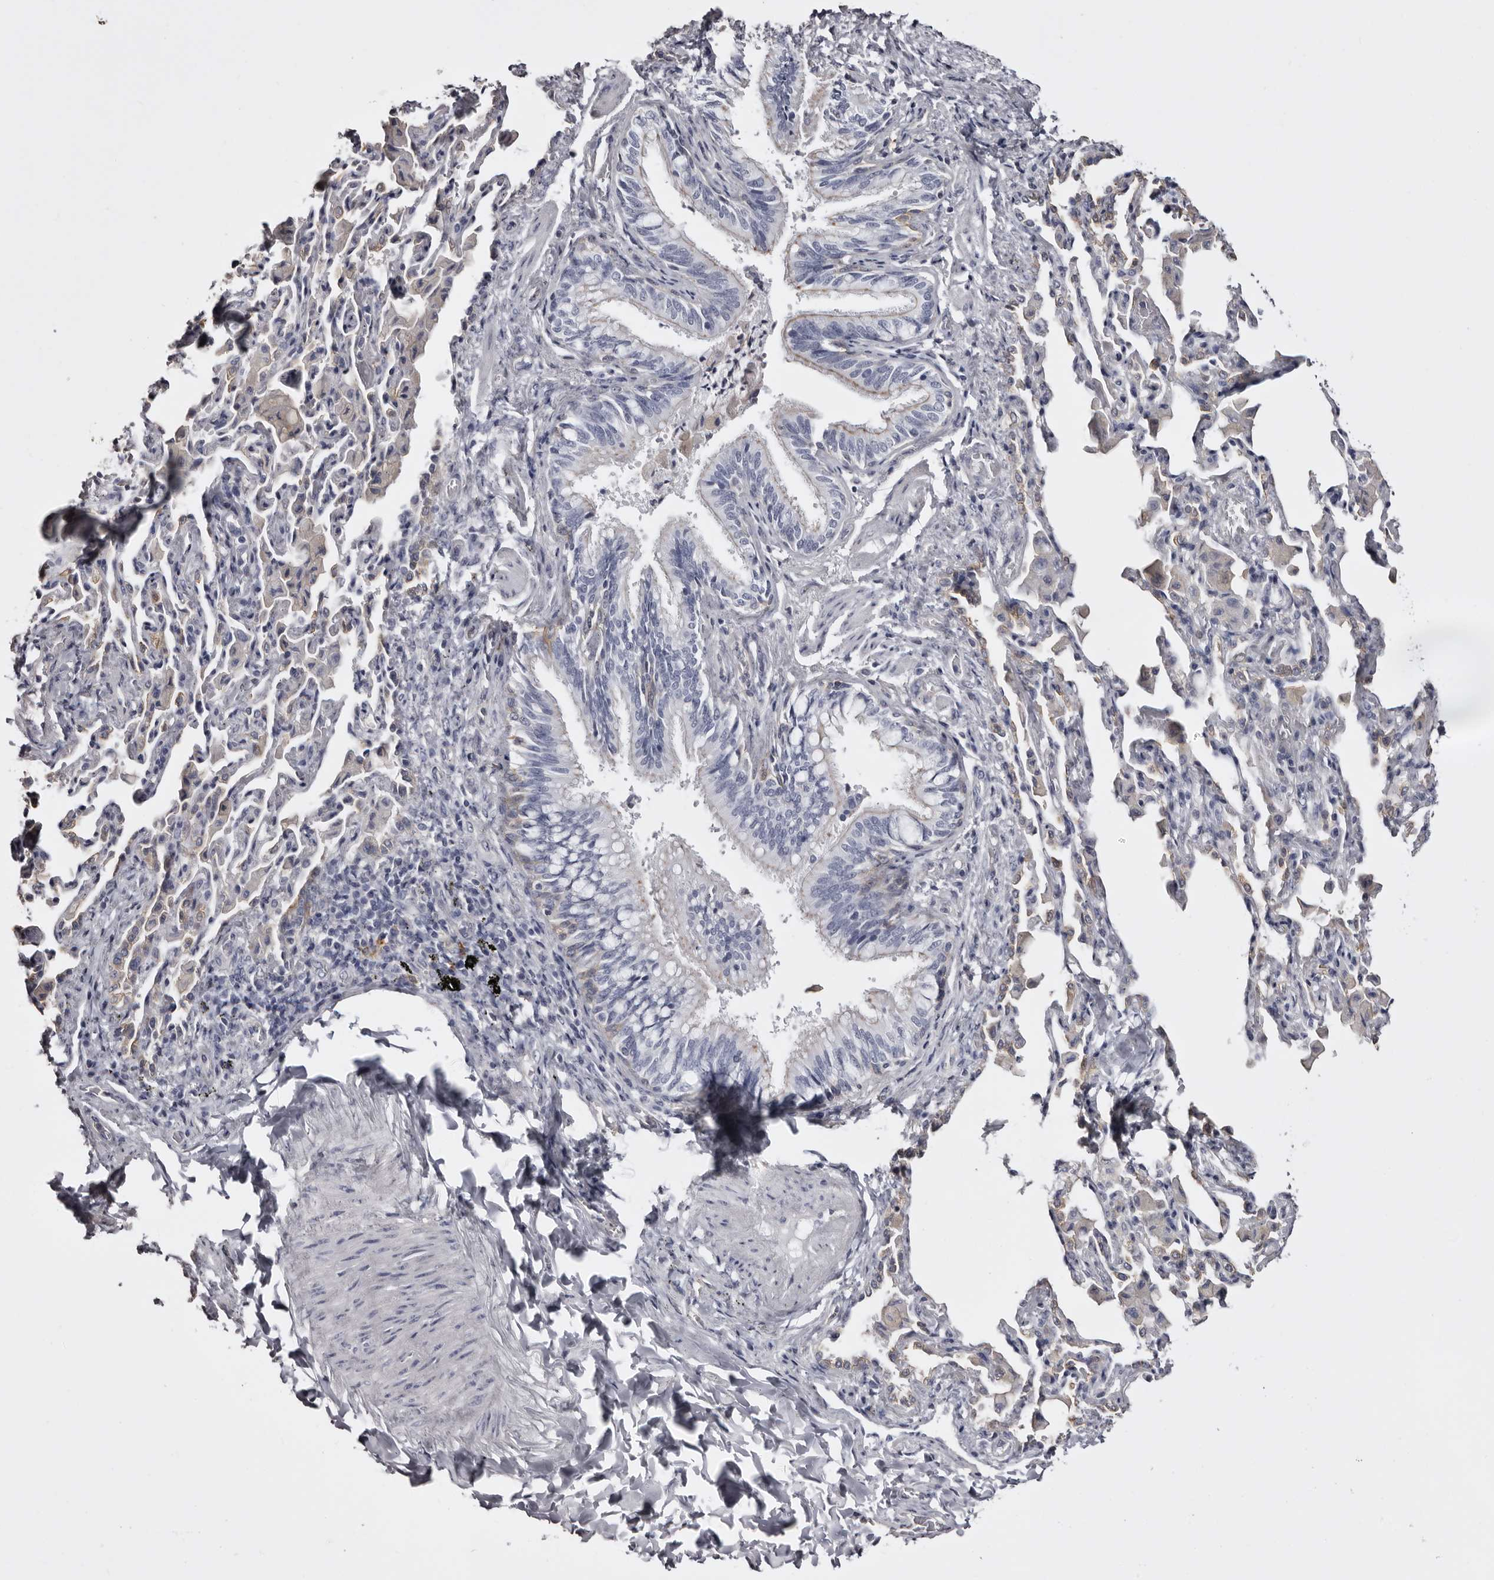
{"staining": {"intensity": "weak", "quantity": "25%-75%", "location": "cytoplasmic/membranous"}, "tissue": "bronchus", "cell_type": "Respiratory epithelial cells", "image_type": "normal", "snomed": [{"axis": "morphology", "description": "Normal tissue, NOS"}, {"axis": "morphology", "description": "Inflammation, NOS"}, {"axis": "topography", "description": "Lung"}], "caption": "An image of bronchus stained for a protein reveals weak cytoplasmic/membranous brown staining in respiratory epithelial cells. (brown staining indicates protein expression, while blue staining denotes nuclei).", "gene": "LAD1", "patient": {"sex": "female", "age": 46}}